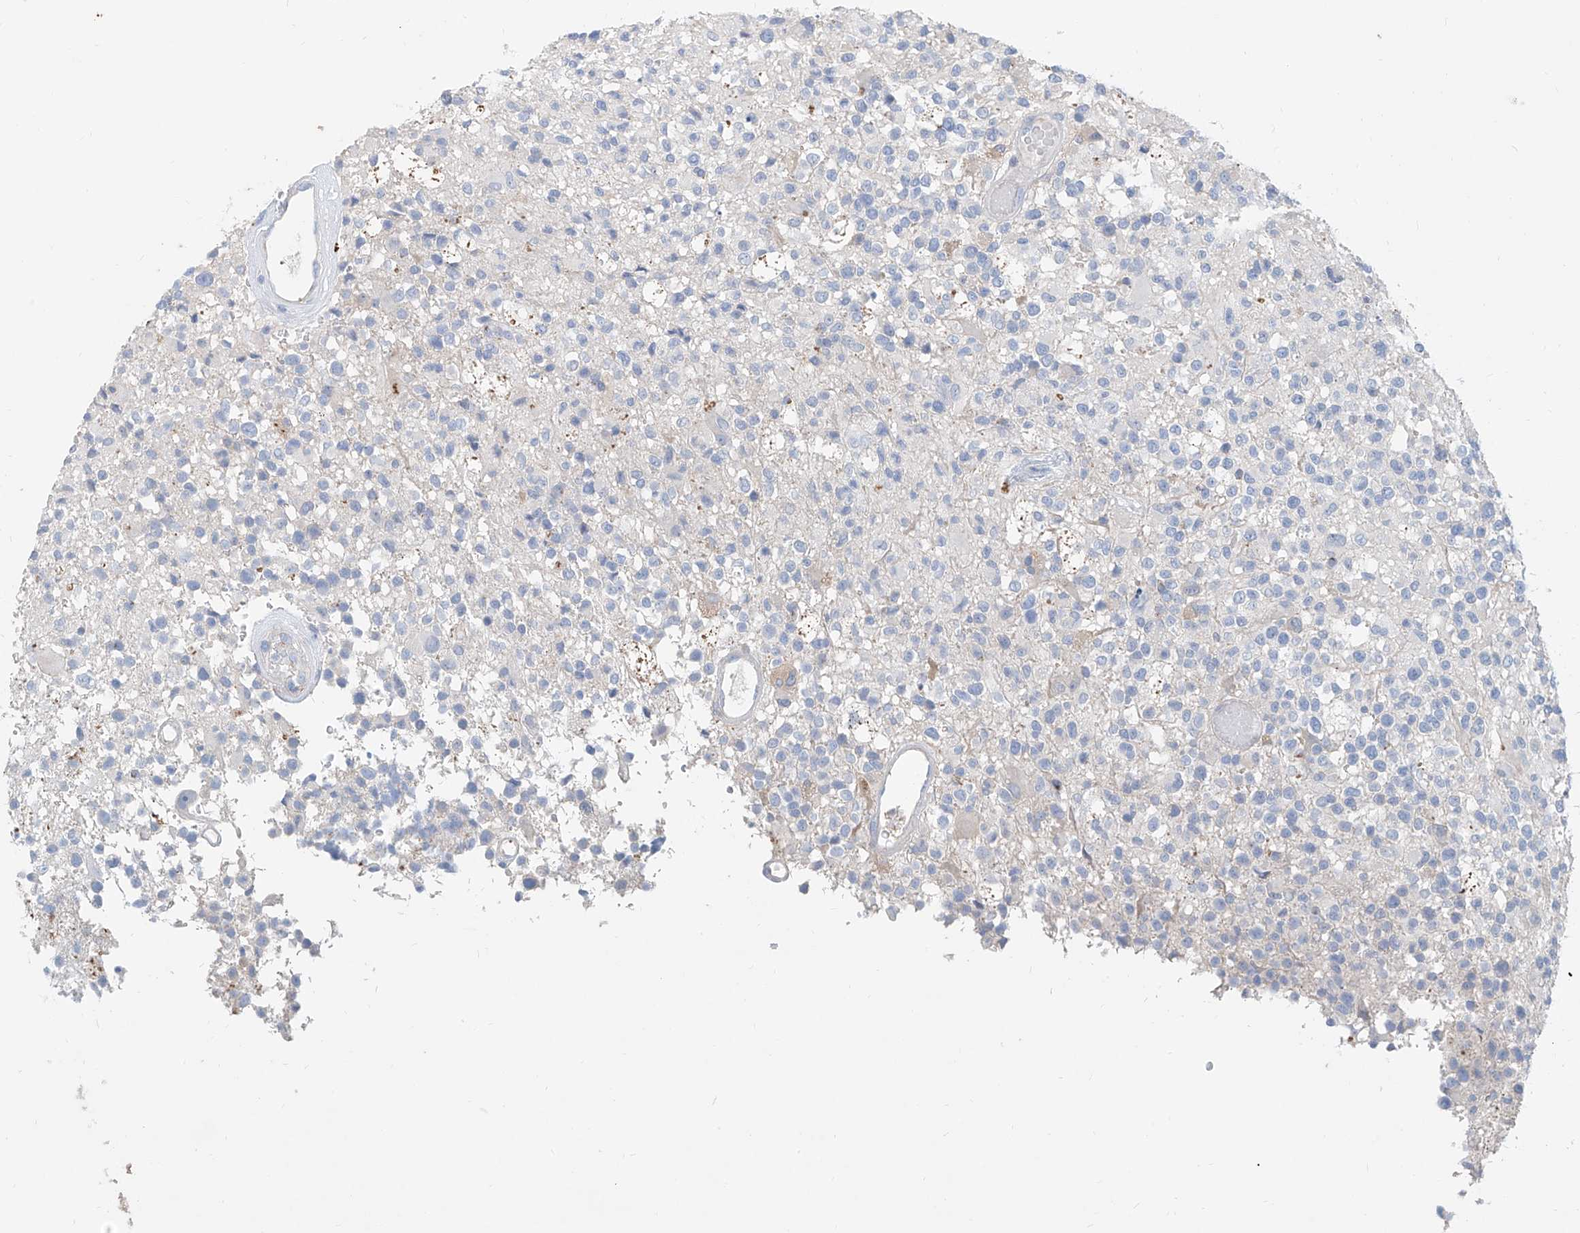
{"staining": {"intensity": "negative", "quantity": "none", "location": "none"}, "tissue": "glioma", "cell_type": "Tumor cells", "image_type": "cancer", "snomed": [{"axis": "morphology", "description": "Glioma, malignant, High grade"}, {"axis": "morphology", "description": "Glioblastoma, NOS"}, {"axis": "topography", "description": "Brain"}], "caption": "This is an IHC photomicrograph of glioma. There is no staining in tumor cells.", "gene": "ANKRD34A", "patient": {"sex": "male", "age": 60}}